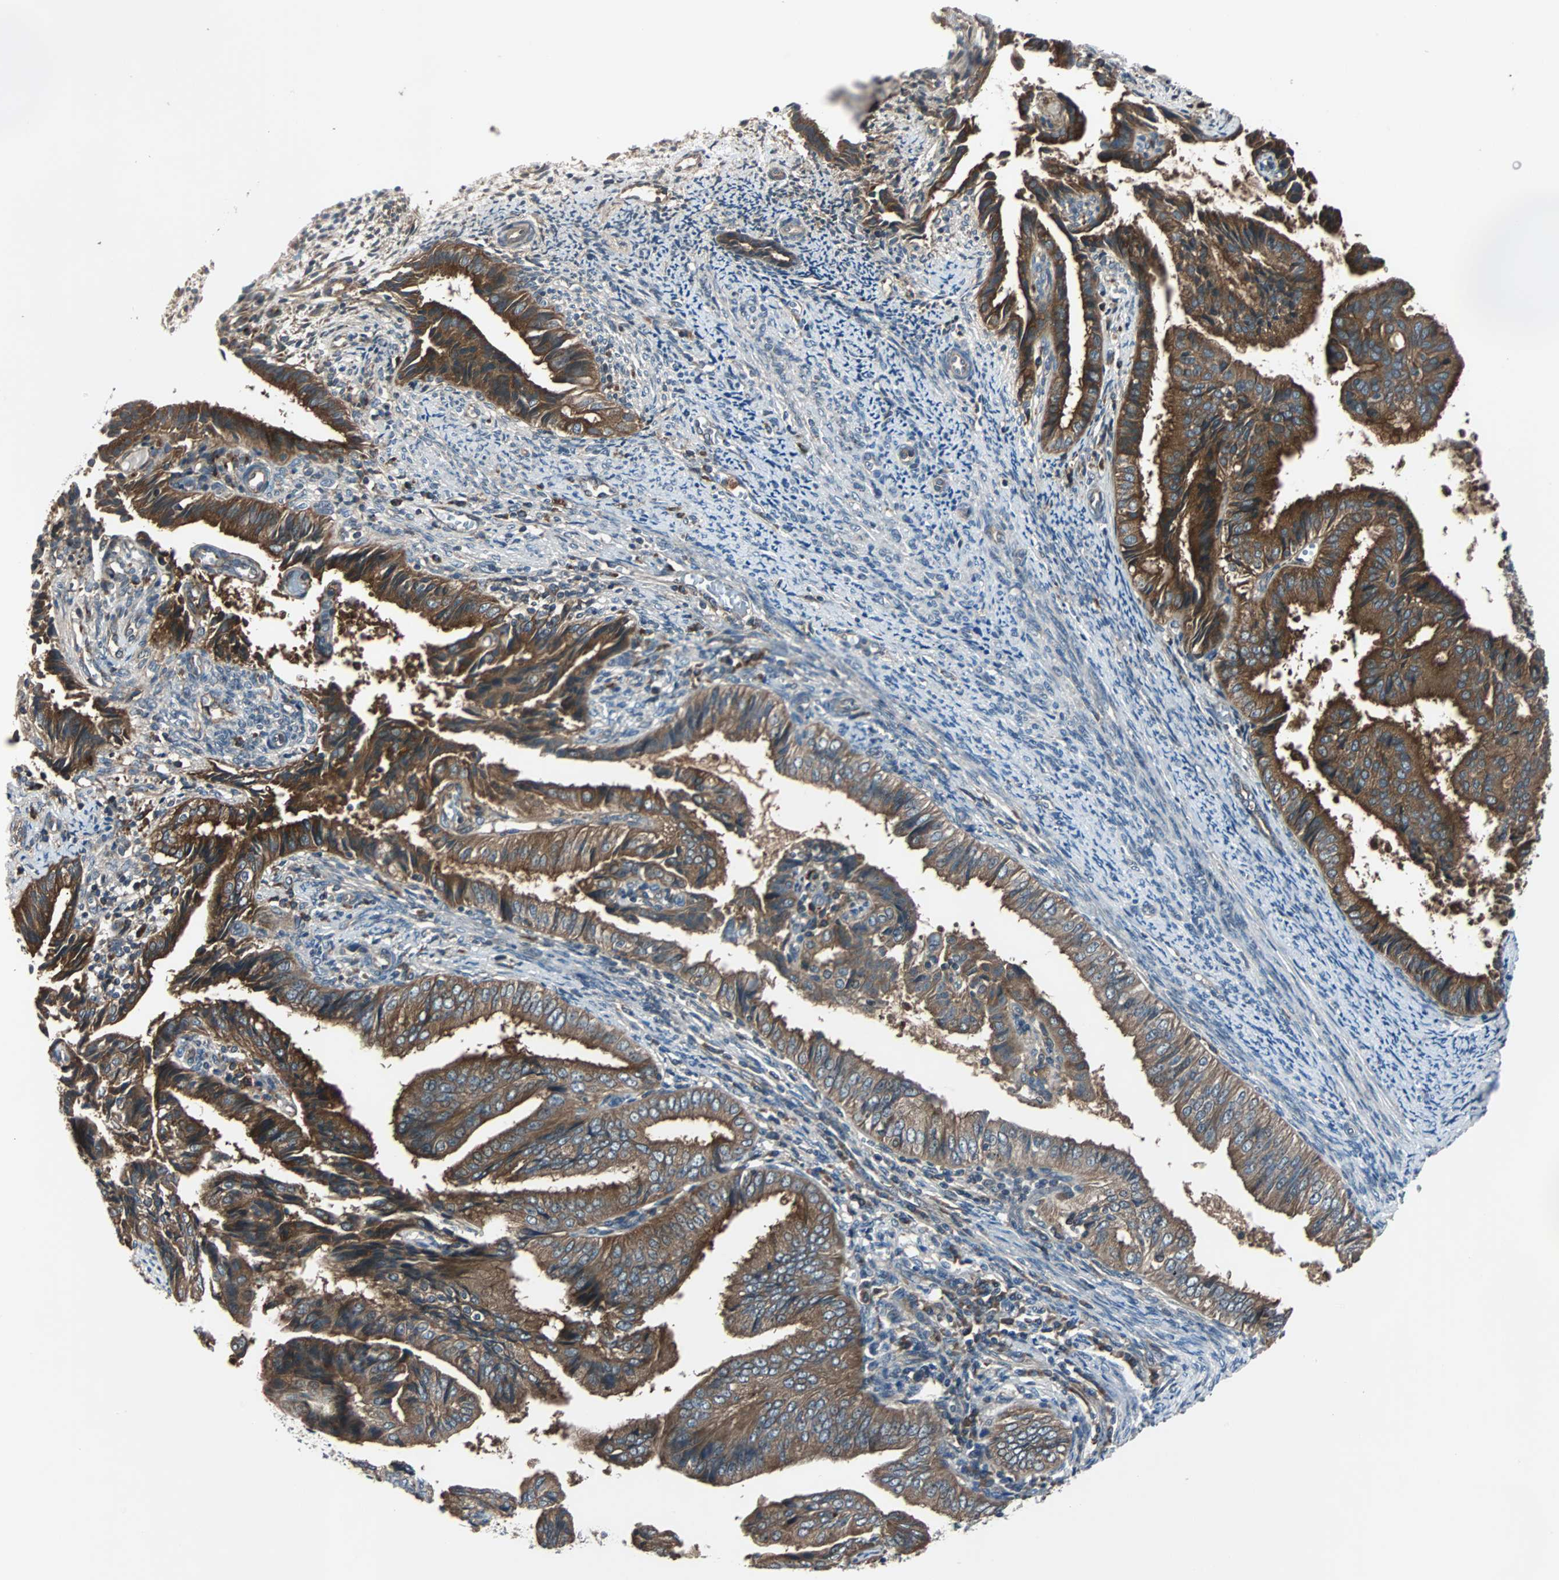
{"staining": {"intensity": "strong", "quantity": ">75%", "location": "cytoplasmic/membranous"}, "tissue": "endometrial cancer", "cell_type": "Tumor cells", "image_type": "cancer", "snomed": [{"axis": "morphology", "description": "Adenocarcinoma, NOS"}, {"axis": "topography", "description": "Endometrium"}], "caption": "Adenocarcinoma (endometrial) stained with DAB (3,3'-diaminobenzidine) immunohistochemistry (IHC) exhibits high levels of strong cytoplasmic/membranous positivity in approximately >75% of tumor cells.", "gene": "ARF1", "patient": {"sex": "female", "age": 58}}